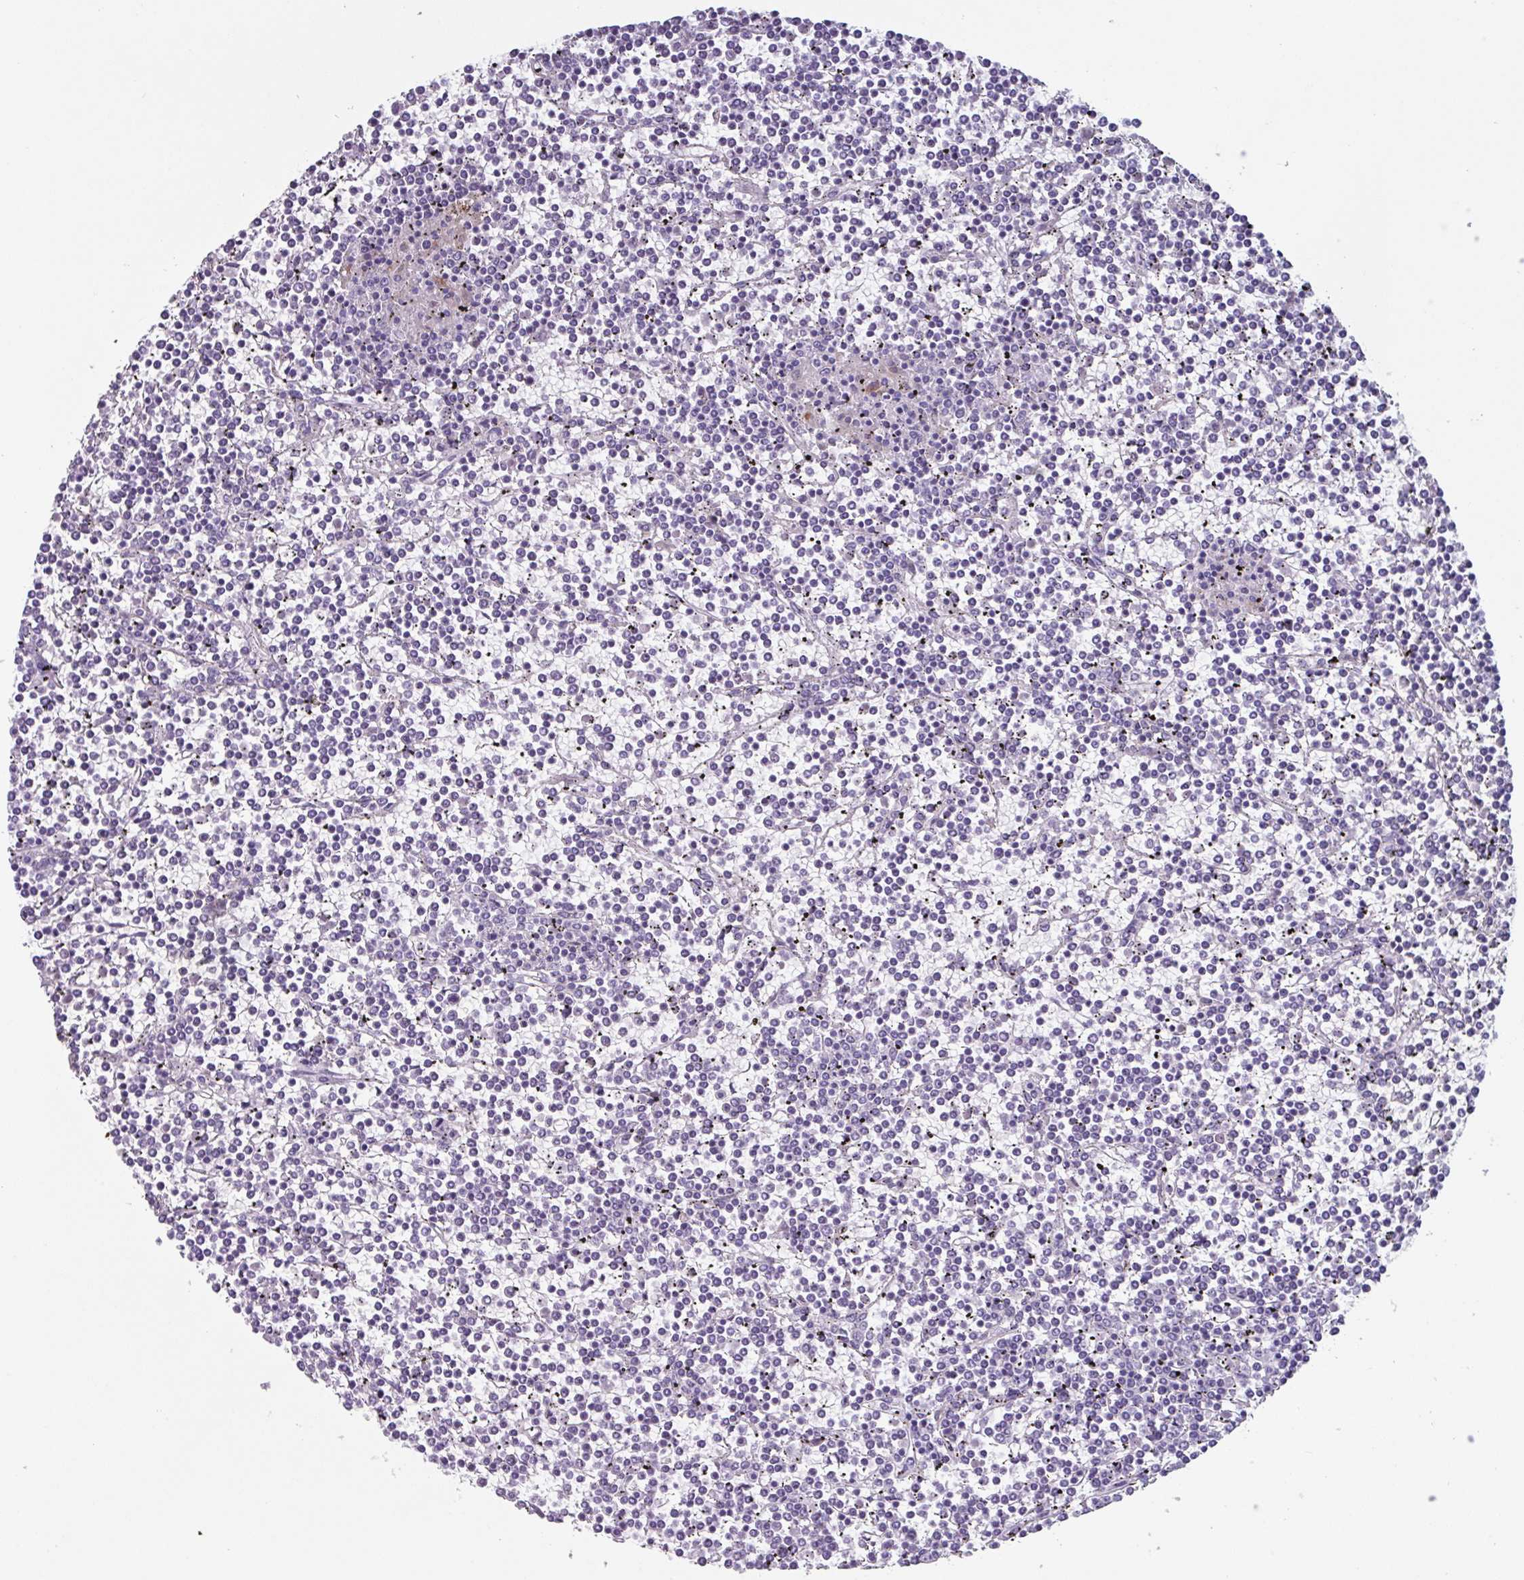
{"staining": {"intensity": "negative", "quantity": "none", "location": "none"}, "tissue": "lymphoma", "cell_type": "Tumor cells", "image_type": "cancer", "snomed": [{"axis": "morphology", "description": "Malignant lymphoma, non-Hodgkin's type, Low grade"}, {"axis": "topography", "description": "Spleen"}], "caption": "High power microscopy histopathology image of an immunohistochemistry micrograph of low-grade malignant lymphoma, non-Hodgkin's type, revealing no significant positivity in tumor cells. The staining was performed using DAB (3,3'-diaminobenzidine) to visualize the protein expression in brown, while the nuclei were stained in blue with hematoxylin (Magnification: 20x).", "gene": "OR2T10", "patient": {"sex": "female", "age": 19}}